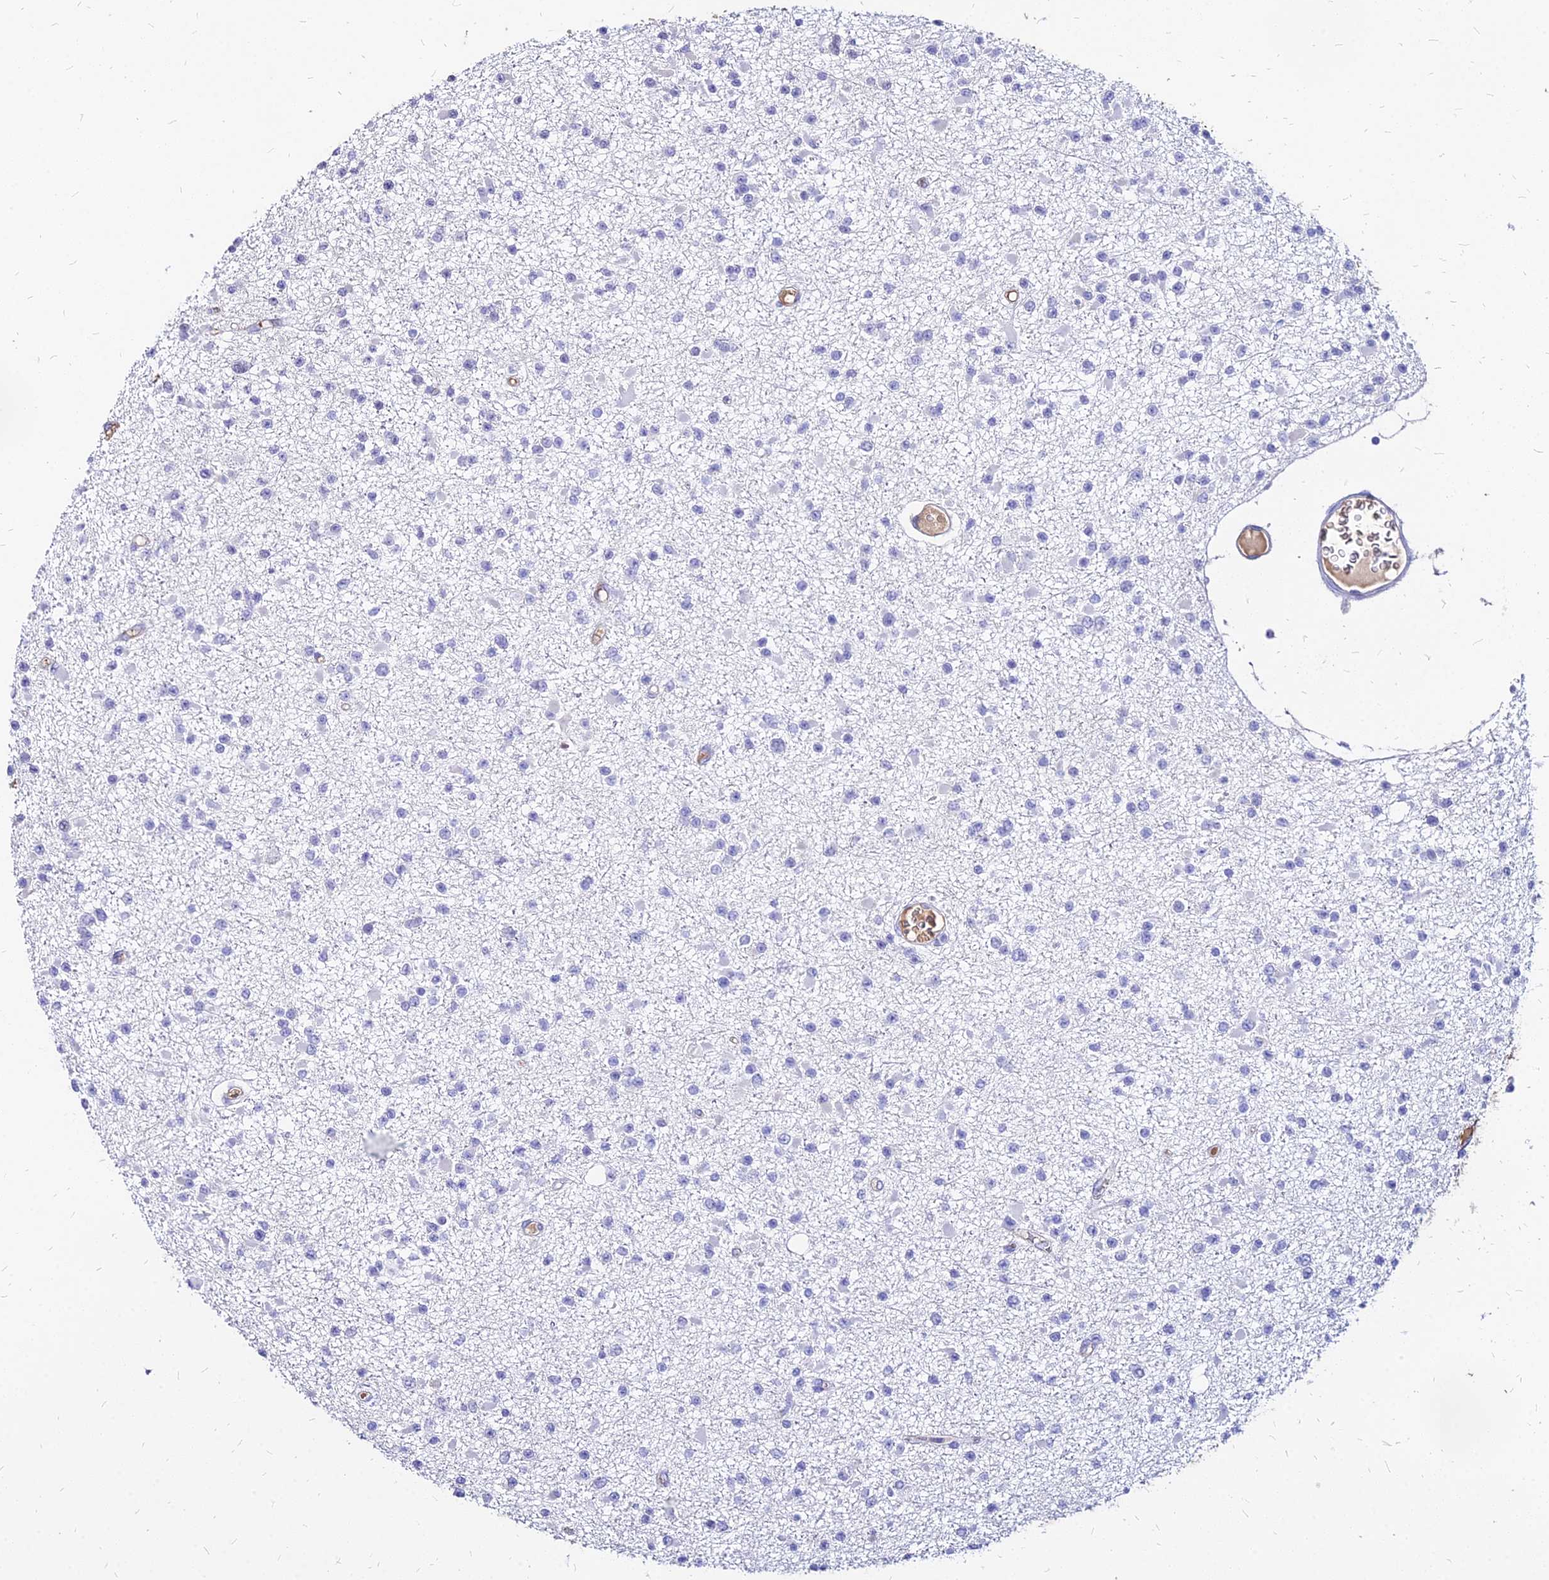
{"staining": {"intensity": "negative", "quantity": "none", "location": "none"}, "tissue": "glioma", "cell_type": "Tumor cells", "image_type": "cancer", "snomed": [{"axis": "morphology", "description": "Glioma, malignant, Low grade"}, {"axis": "topography", "description": "Brain"}], "caption": "A micrograph of human glioma is negative for staining in tumor cells.", "gene": "NME5", "patient": {"sex": "female", "age": 22}}